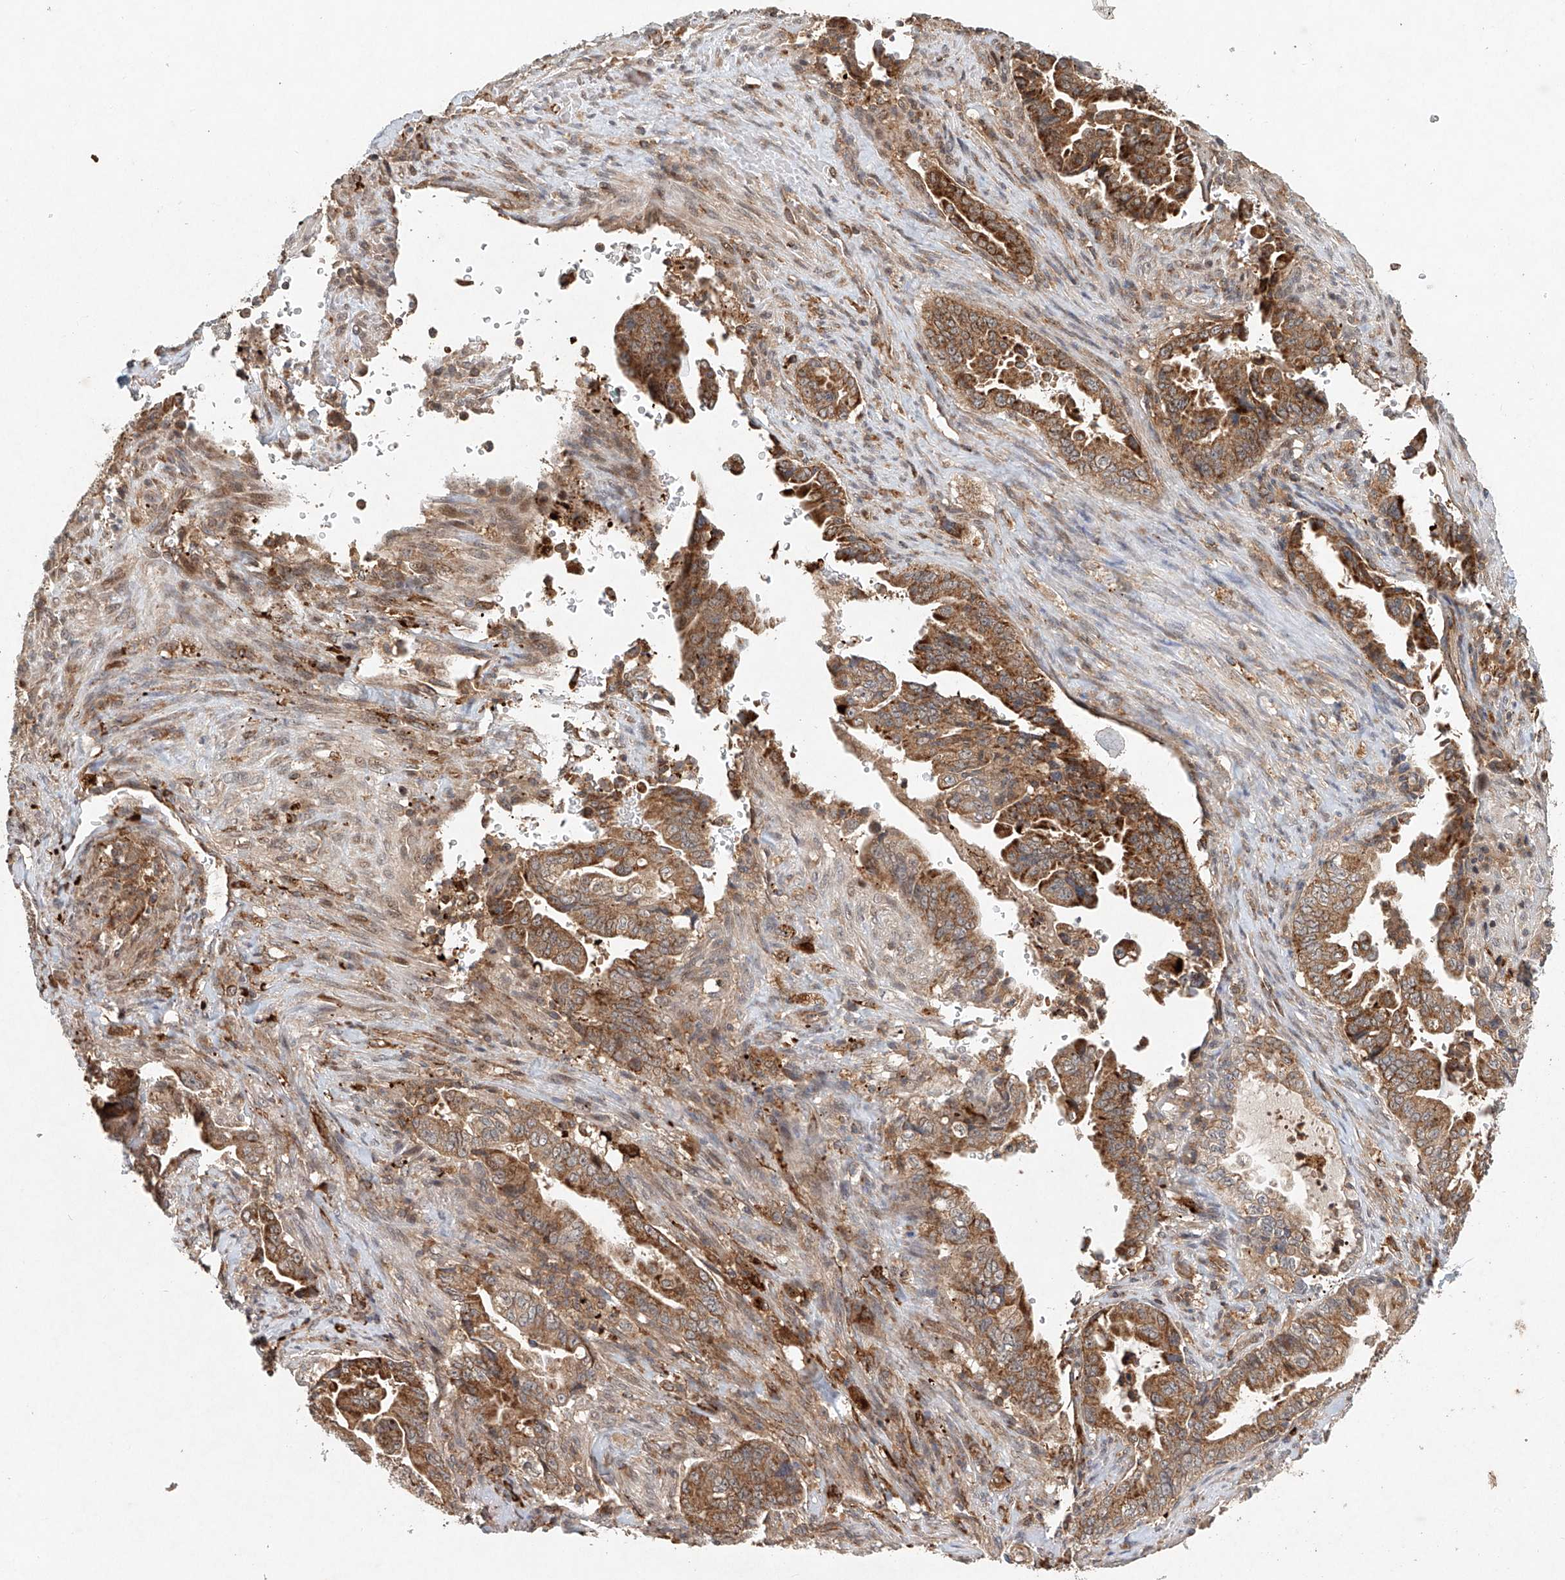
{"staining": {"intensity": "moderate", "quantity": ">75%", "location": "cytoplasmic/membranous"}, "tissue": "pancreatic cancer", "cell_type": "Tumor cells", "image_type": "cancer", "snomed": [{"axis": "morphology", "description": "Adenocarcinoma, NOS"}, {"axis": "topography", "description": "Pancreas"}], "caption": "Brown immunohistochemical staining in adenocarcinoma (pancreatic) reveals moderate cytoplasmic/membranous expression in about >75% of tumor cells.", "gene": "DCAF11", "patient": {"sex": "male", "age": 70}}